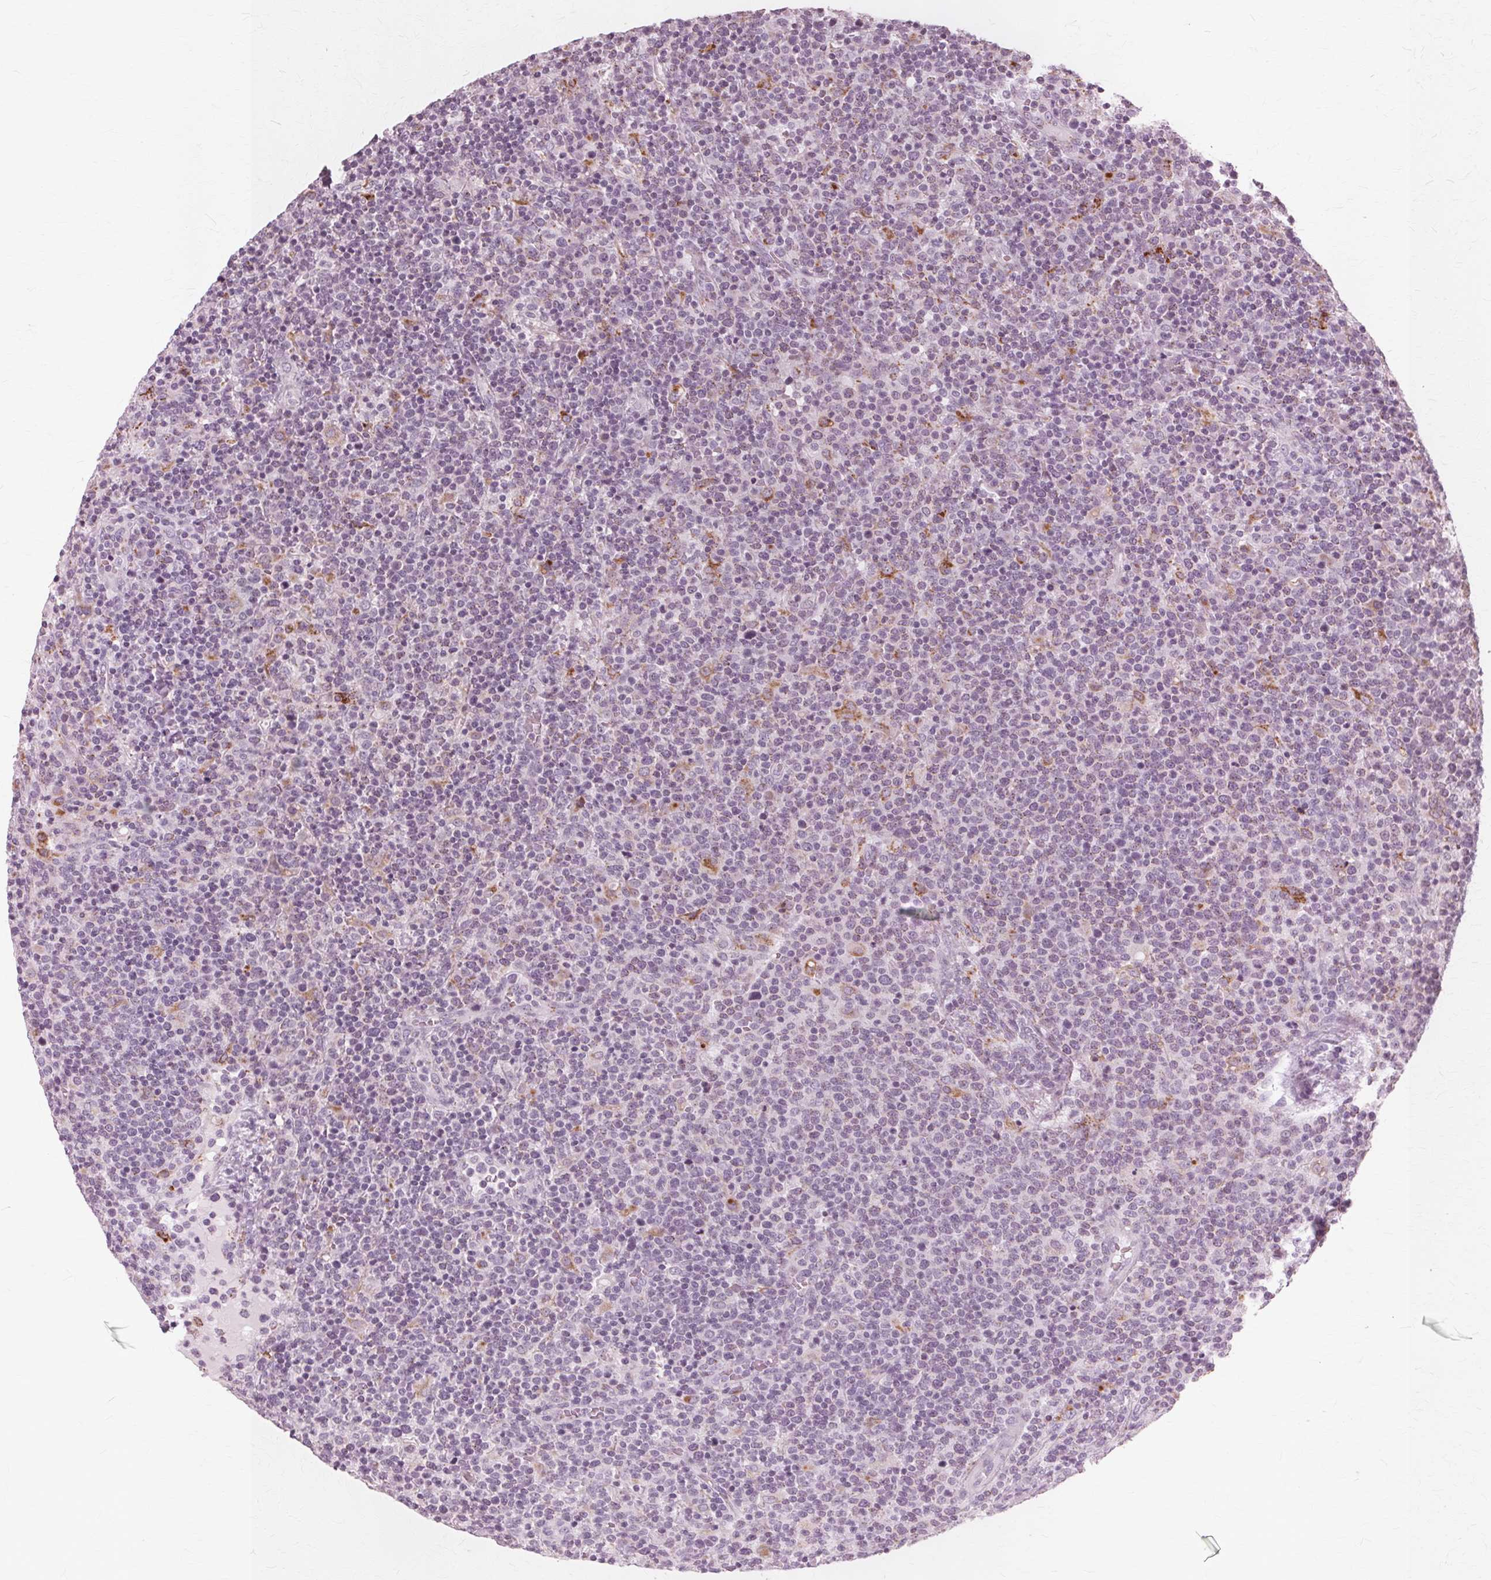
{"staining": {"intensity": "negative", "quantity": "none", "location": "none"}, "tissue": "lymphoma", "cell_type": "Tumor cells", "image_type": "cancer", "snomed": [{"axis": "morphology", "description": "Malignant lymphoma, non-Hodgkin's type, High grade"}, {"axis": "topography", "description": "Lymph node"}], "caption": "There is no significant expression in tumor cells of high-grade malignant lymphoma, non-Hodgkin's type.", "gene": "DNASE2", "patient": {"sex": "male", "age": 61}}